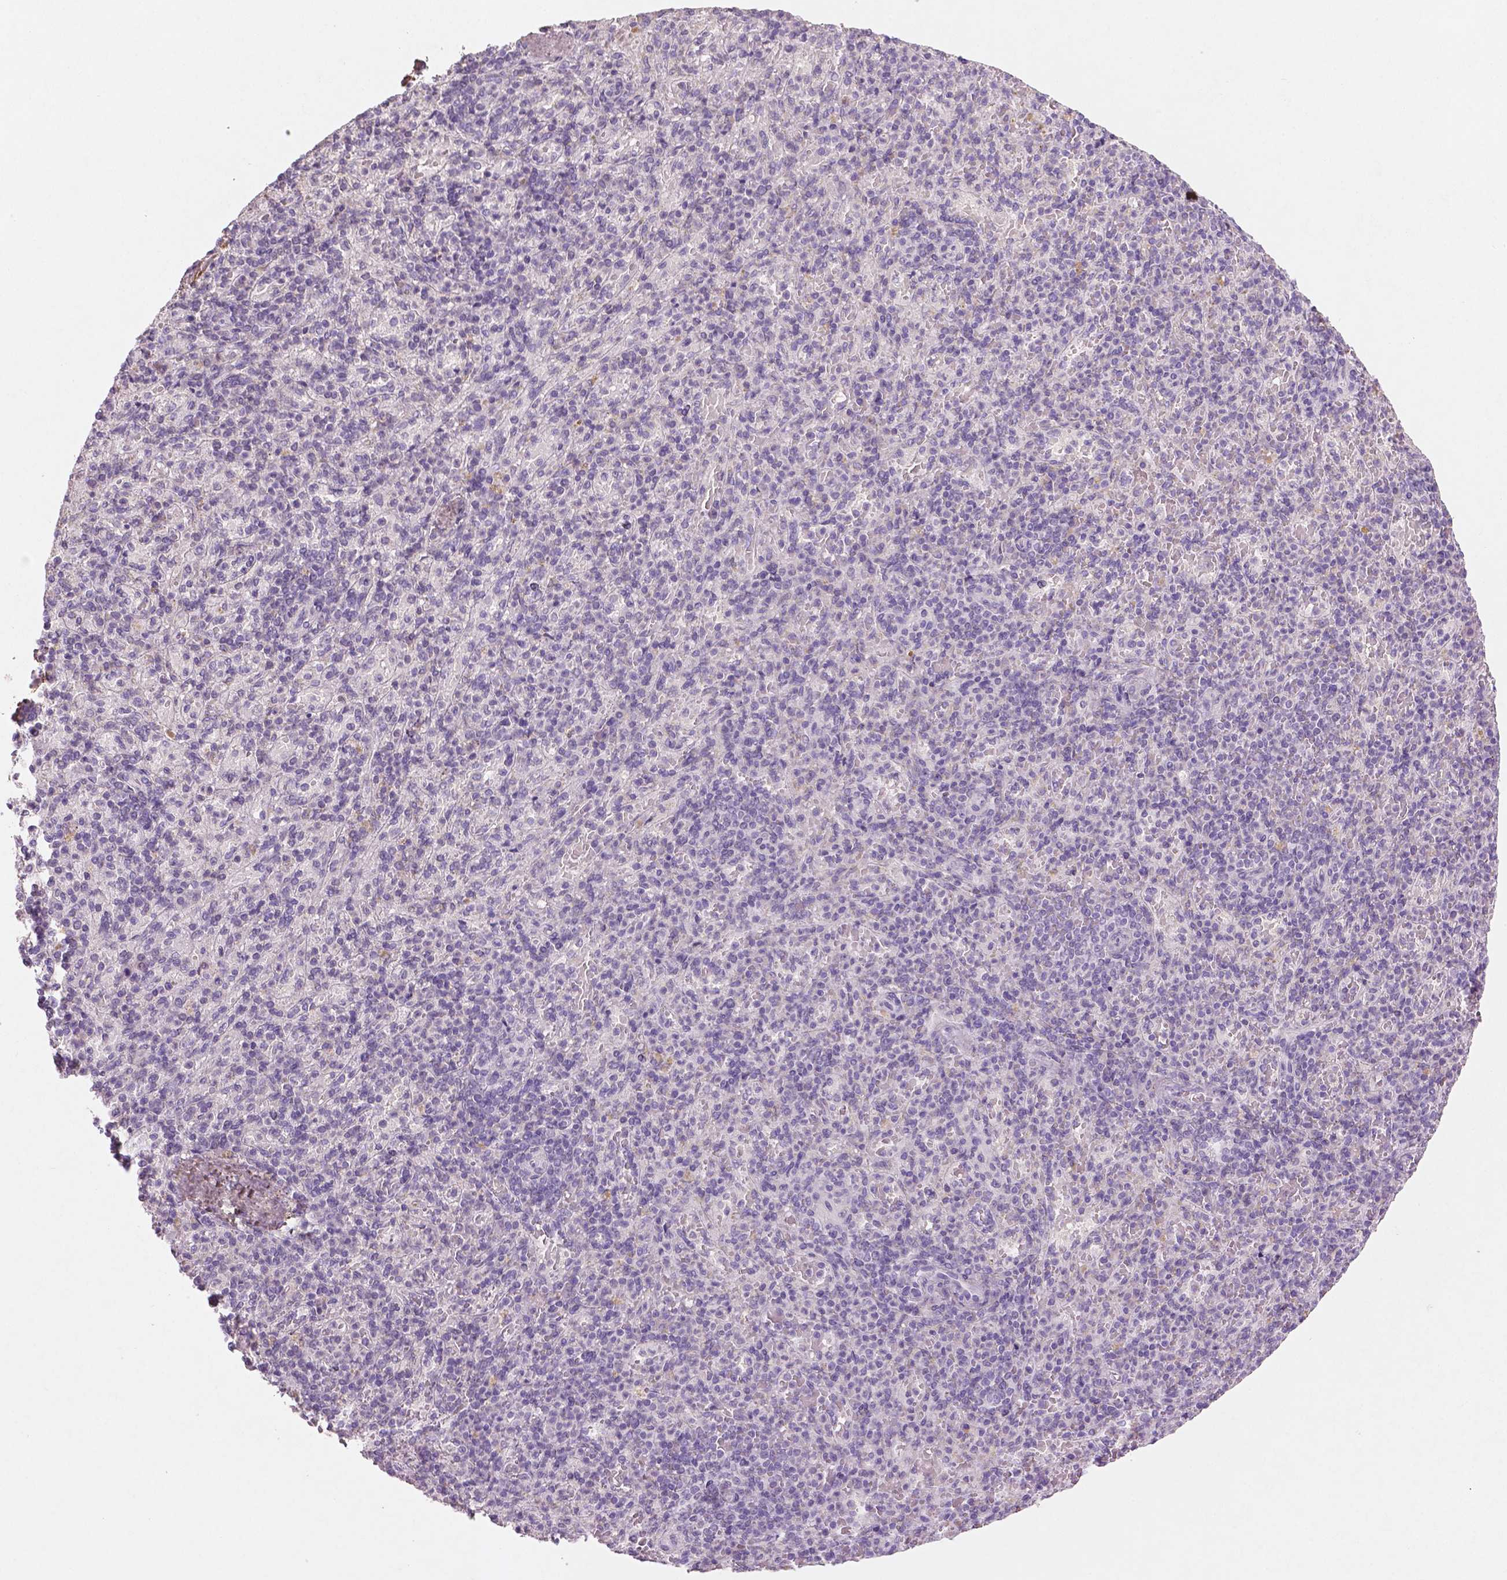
{"staining": {"intensity": "negative", "quantity": "none", "location": "none"}, "tissue": "spleen", "cell_type": "Cells in red pulp", "image_type": "normal", "snomed": [{"axis": "morphology", "description": "Normal tissue, NOS"}, {"axis": "topography", "description": "Spleen"}], "caption": "High power microscopy image of an IHC histopathology image of benign spleen, revealing no significant staining in cells in red pulp. (DAB (3,3'-diaminobenzidine) immunohistochemistry, high magnification).", "gene": "DLG2", "patient": {"sex": "female", "age": 74}}